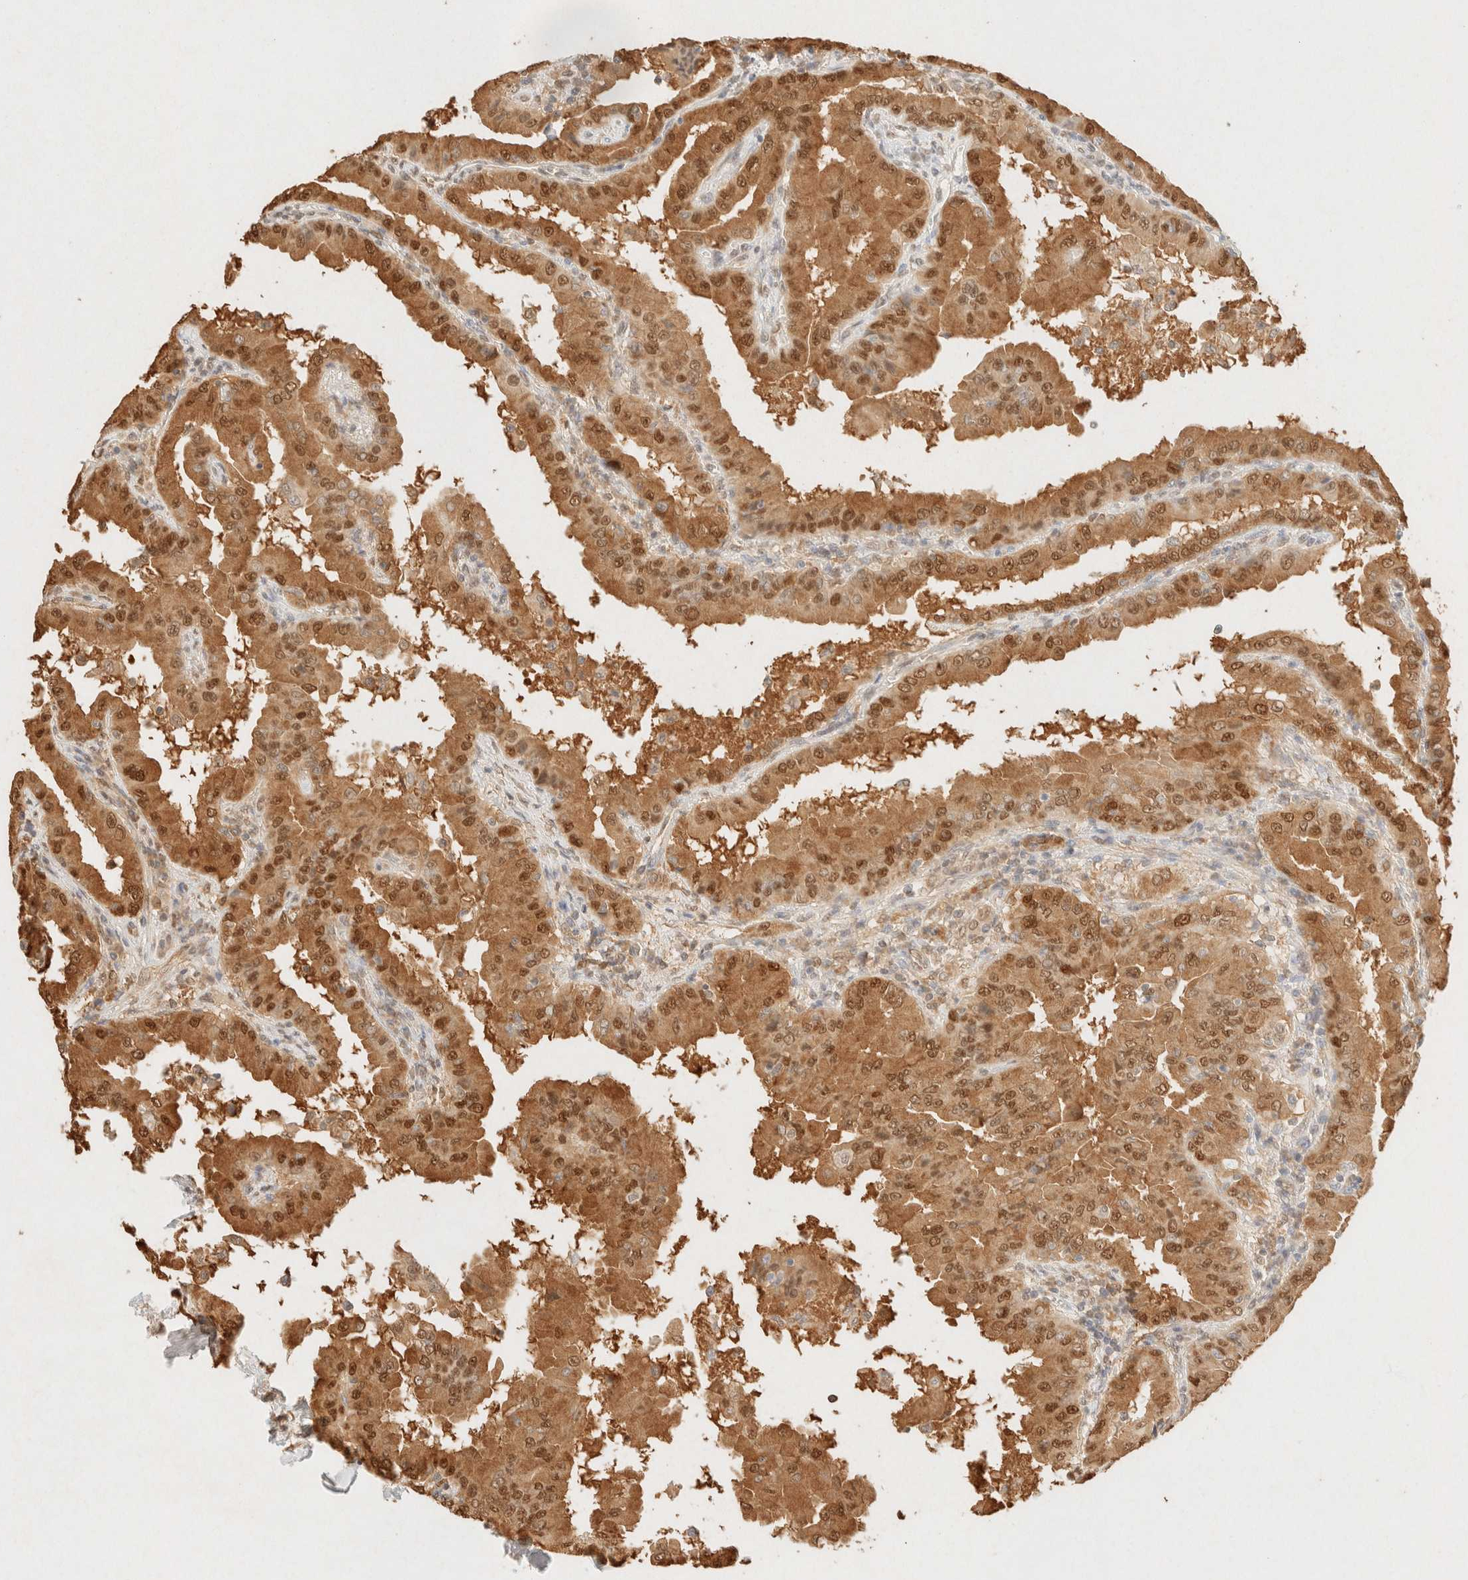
{"staining": {"intensity": "moderate", "quantity": ">75%", "location": "cytoplasmic/membranous,nuclear"}, "tissue": "thyroid cancer", "cell_type": "Tumor cells", "image_type": "cancer", "snomed": [{"axis": "morphology", "description": "Papillary adenocarcinoma, NOS"}, {"axis": "topography", "description": "Thyroid gland"}], "caption": "Thyroid cancer (papillary adenocarcinoma) stained for a protein (brown) demonstrates moderate cytoplasmic/membranous and nuclear positive positivity in approximately >75% of tumor cells.", "gene": "S100A13", "patient": {"sex": "male", "age": 33}}